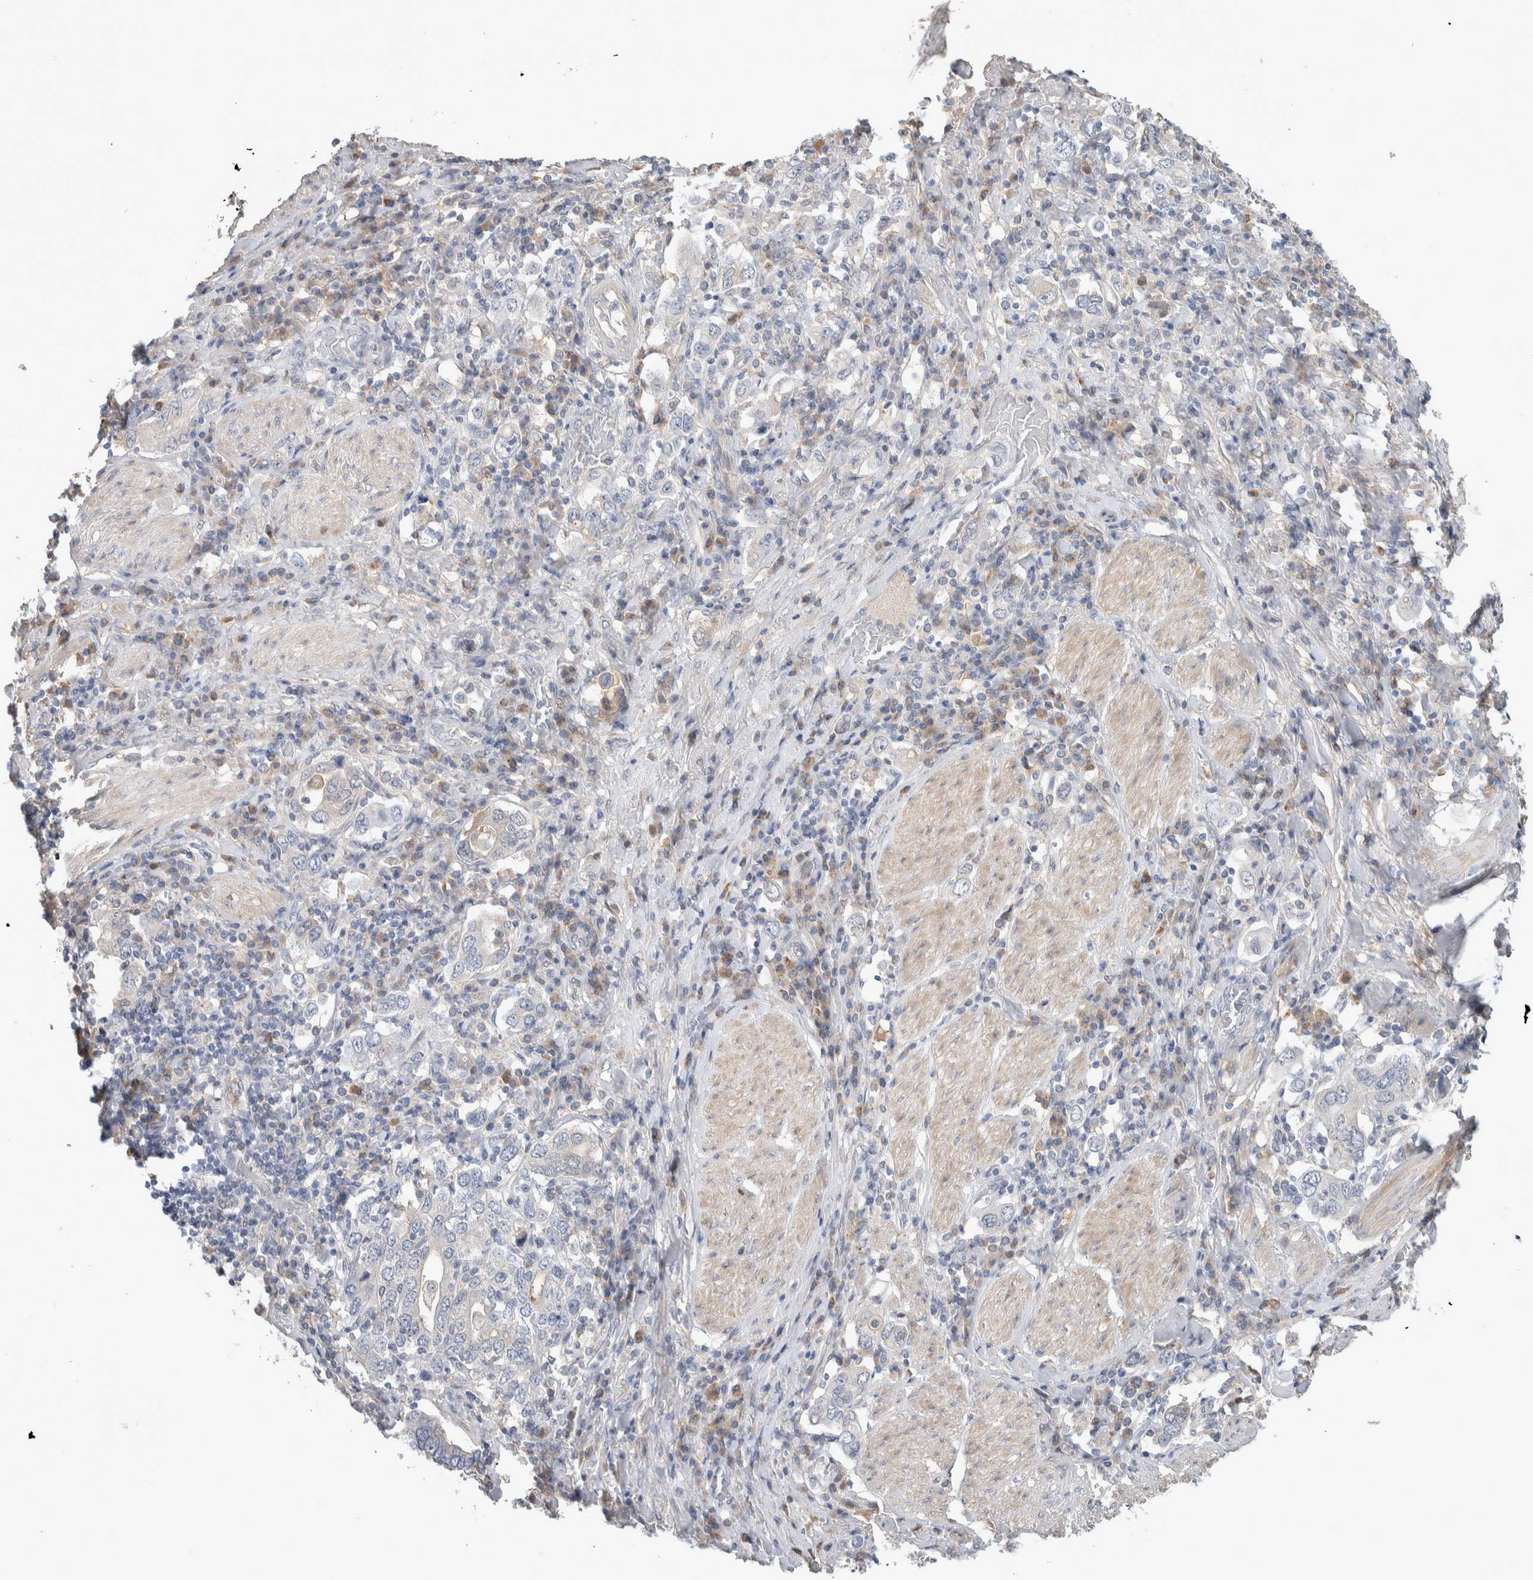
{"staining": {"intensity": "negative", "quantity": "none", "location": "none"}, "tissue": "stomach cancer", "cell_type": "Tumor cells", "image_type": "cancer", "snomed": [{"axis": "morphology", "description": "Adenocarcinoma, NOS"}, {"axis": "topography", "description": "Stomach, upper"}], "caption": "DAB (3,3'-diaminobenzidine) immunohistochemical staining of human stomach cancer demonstrates no significant positivity in tumor cells.", "gene": "DEPTOR", "patient": {"sex": "male", "age": 62}}